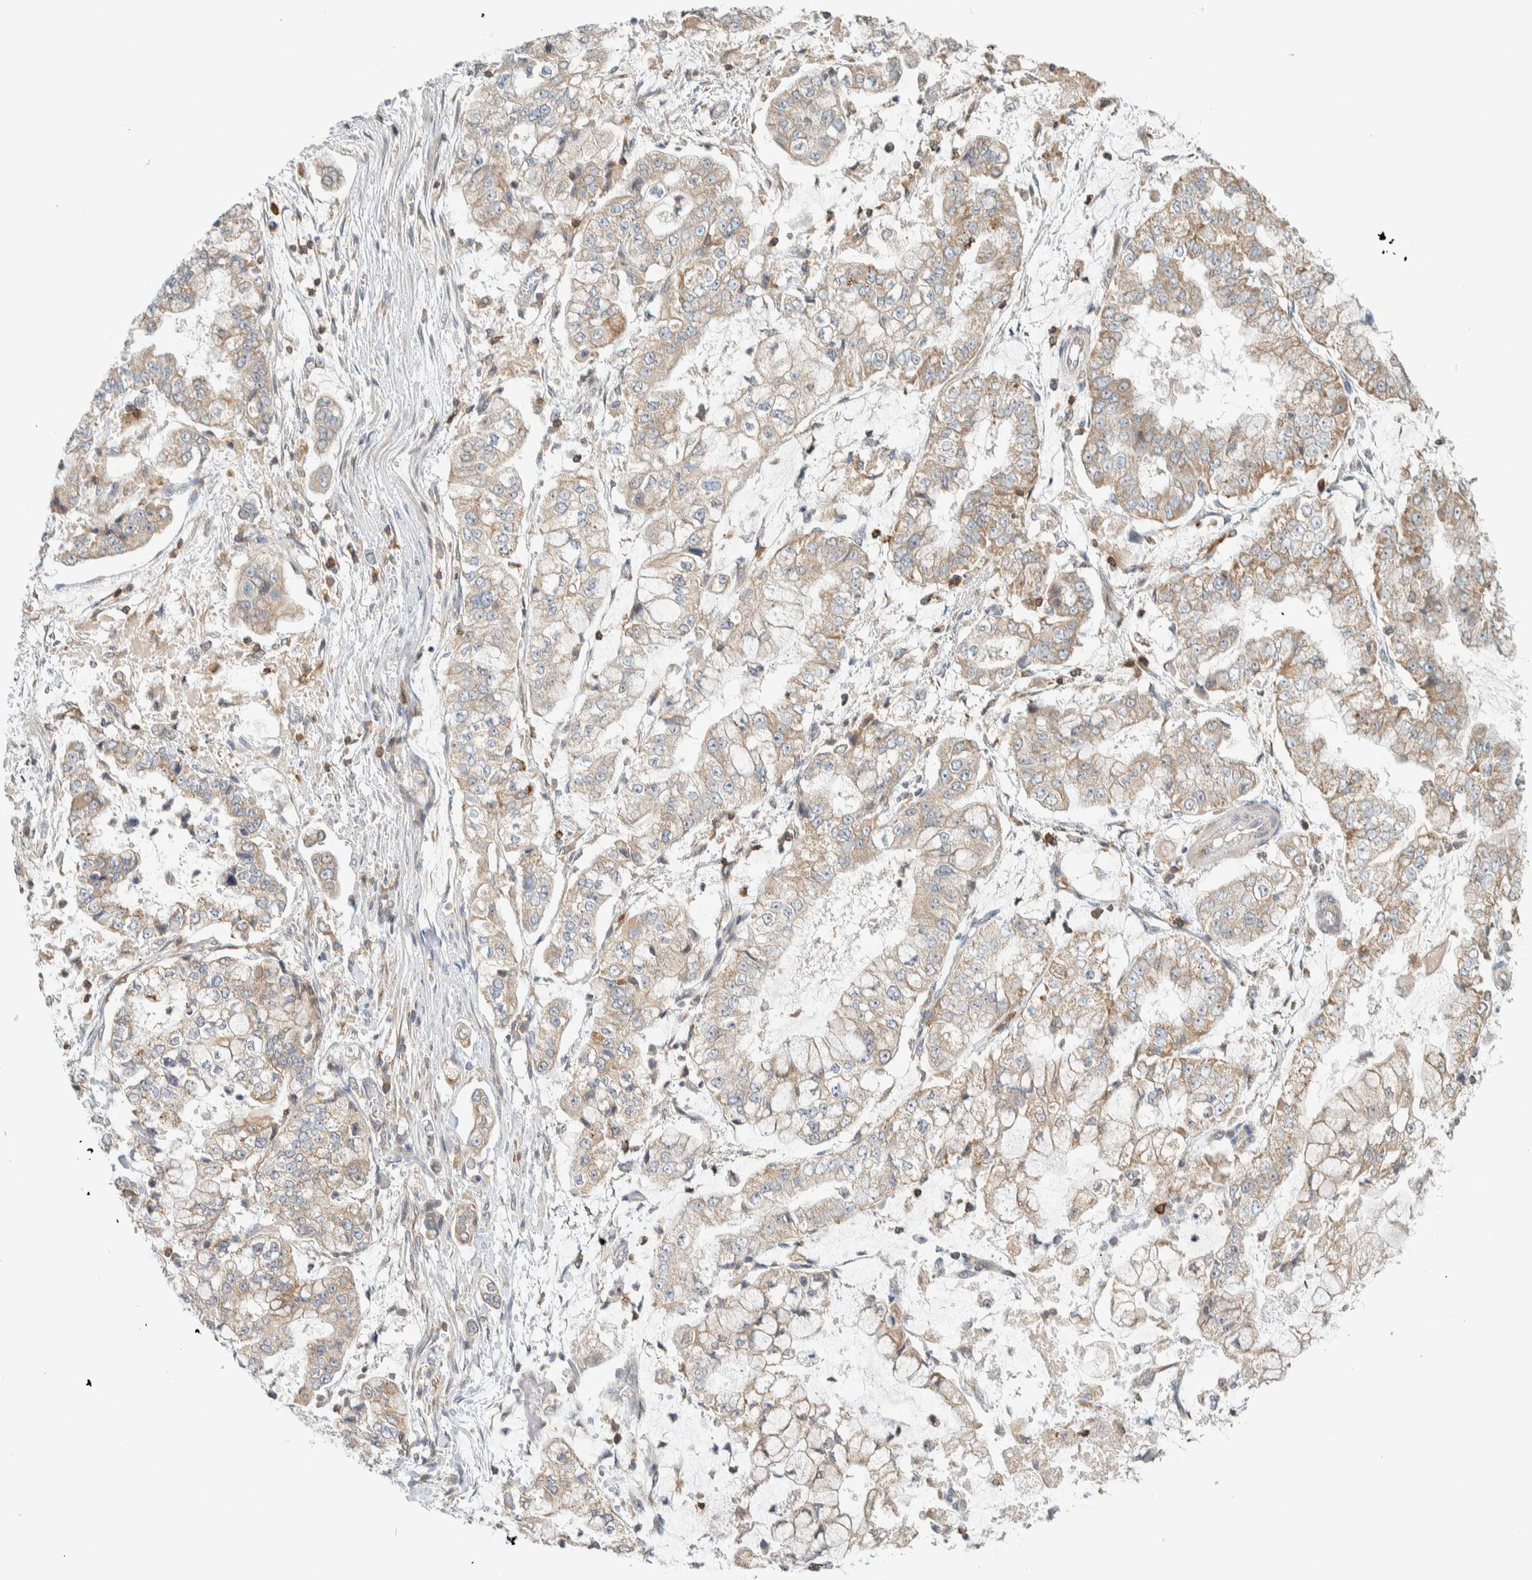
{"staining": {"intensity": "weak", "quantity": "25%-75%", "location": "cytoplasmic/membranous"}, "tissue": "stomach cancer", "cell_type": "Tumor cells", "image_type": "cancer", "snomed": [{"axis": "morphology", "description": "Adenocarcinoma, NOS"}, {"axis": "topography", "description": "Stomach"}], "caption": "DAB immunohistochemical staining of stomach cancer (adenocarcinoma) exhibits weak cytoplasmic/membranous protein staining in approximately 25%-75% of tumor cells.", "gene": "CCDC57", "patient": {"sex": "male", "age": 76}}